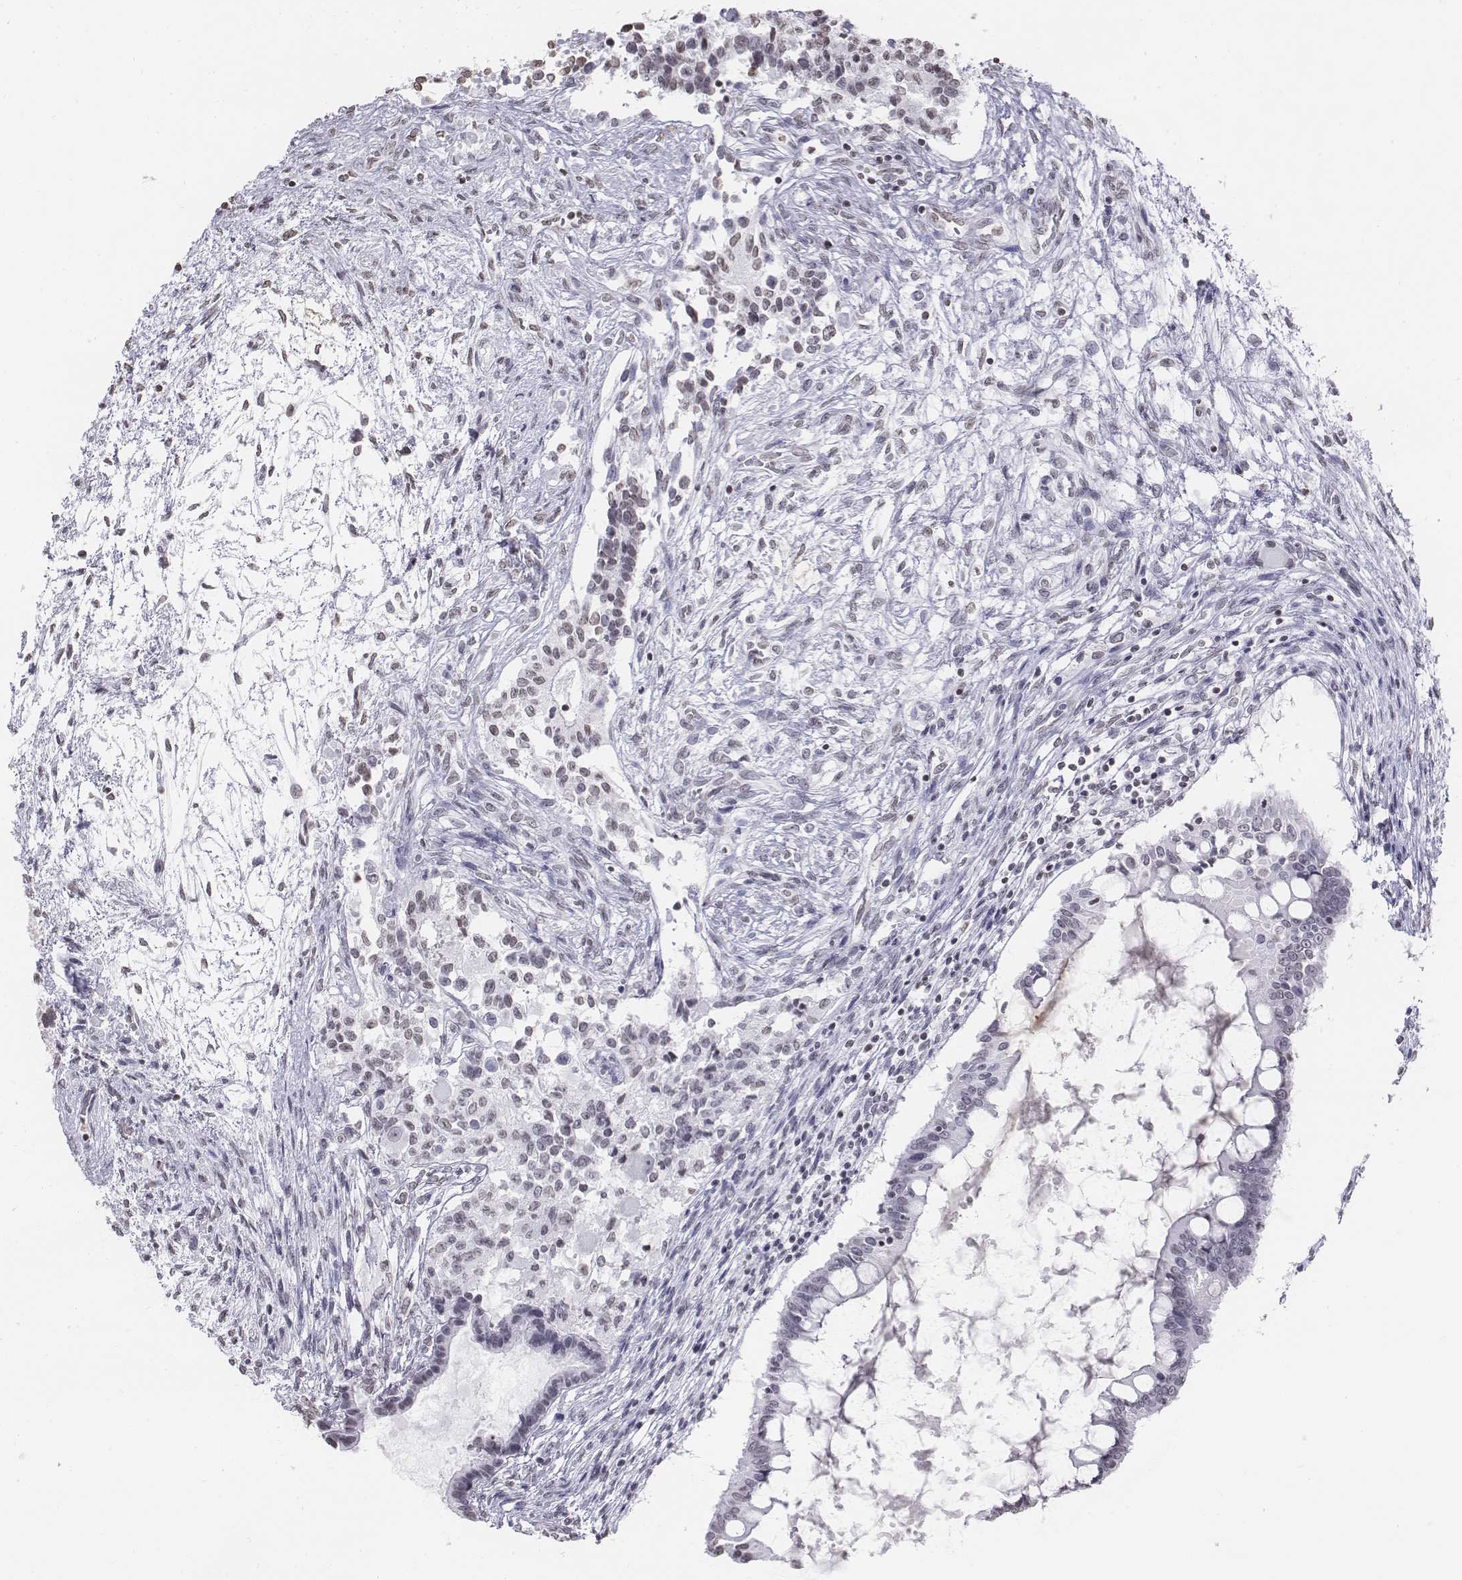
{"staining": {"intensity": "negative", "quantity": "none", "location": "none"}, "tissue": "testis cancer", "cell_type": "Tumor cells", "image_type": "cancer", "snomed": [{"axis": "morphology", "description": "Carcinoma, Embryonal, NOS"}, {"axis": "topography", "description": "Testis"}], "caption": "The immunohistochemistry (IHC) image has no significant expression in tumor cells of testis embryonal carcinoma tissue.", "gene": "BARHL1", "patient": {"sex": "male", "age": 37}}